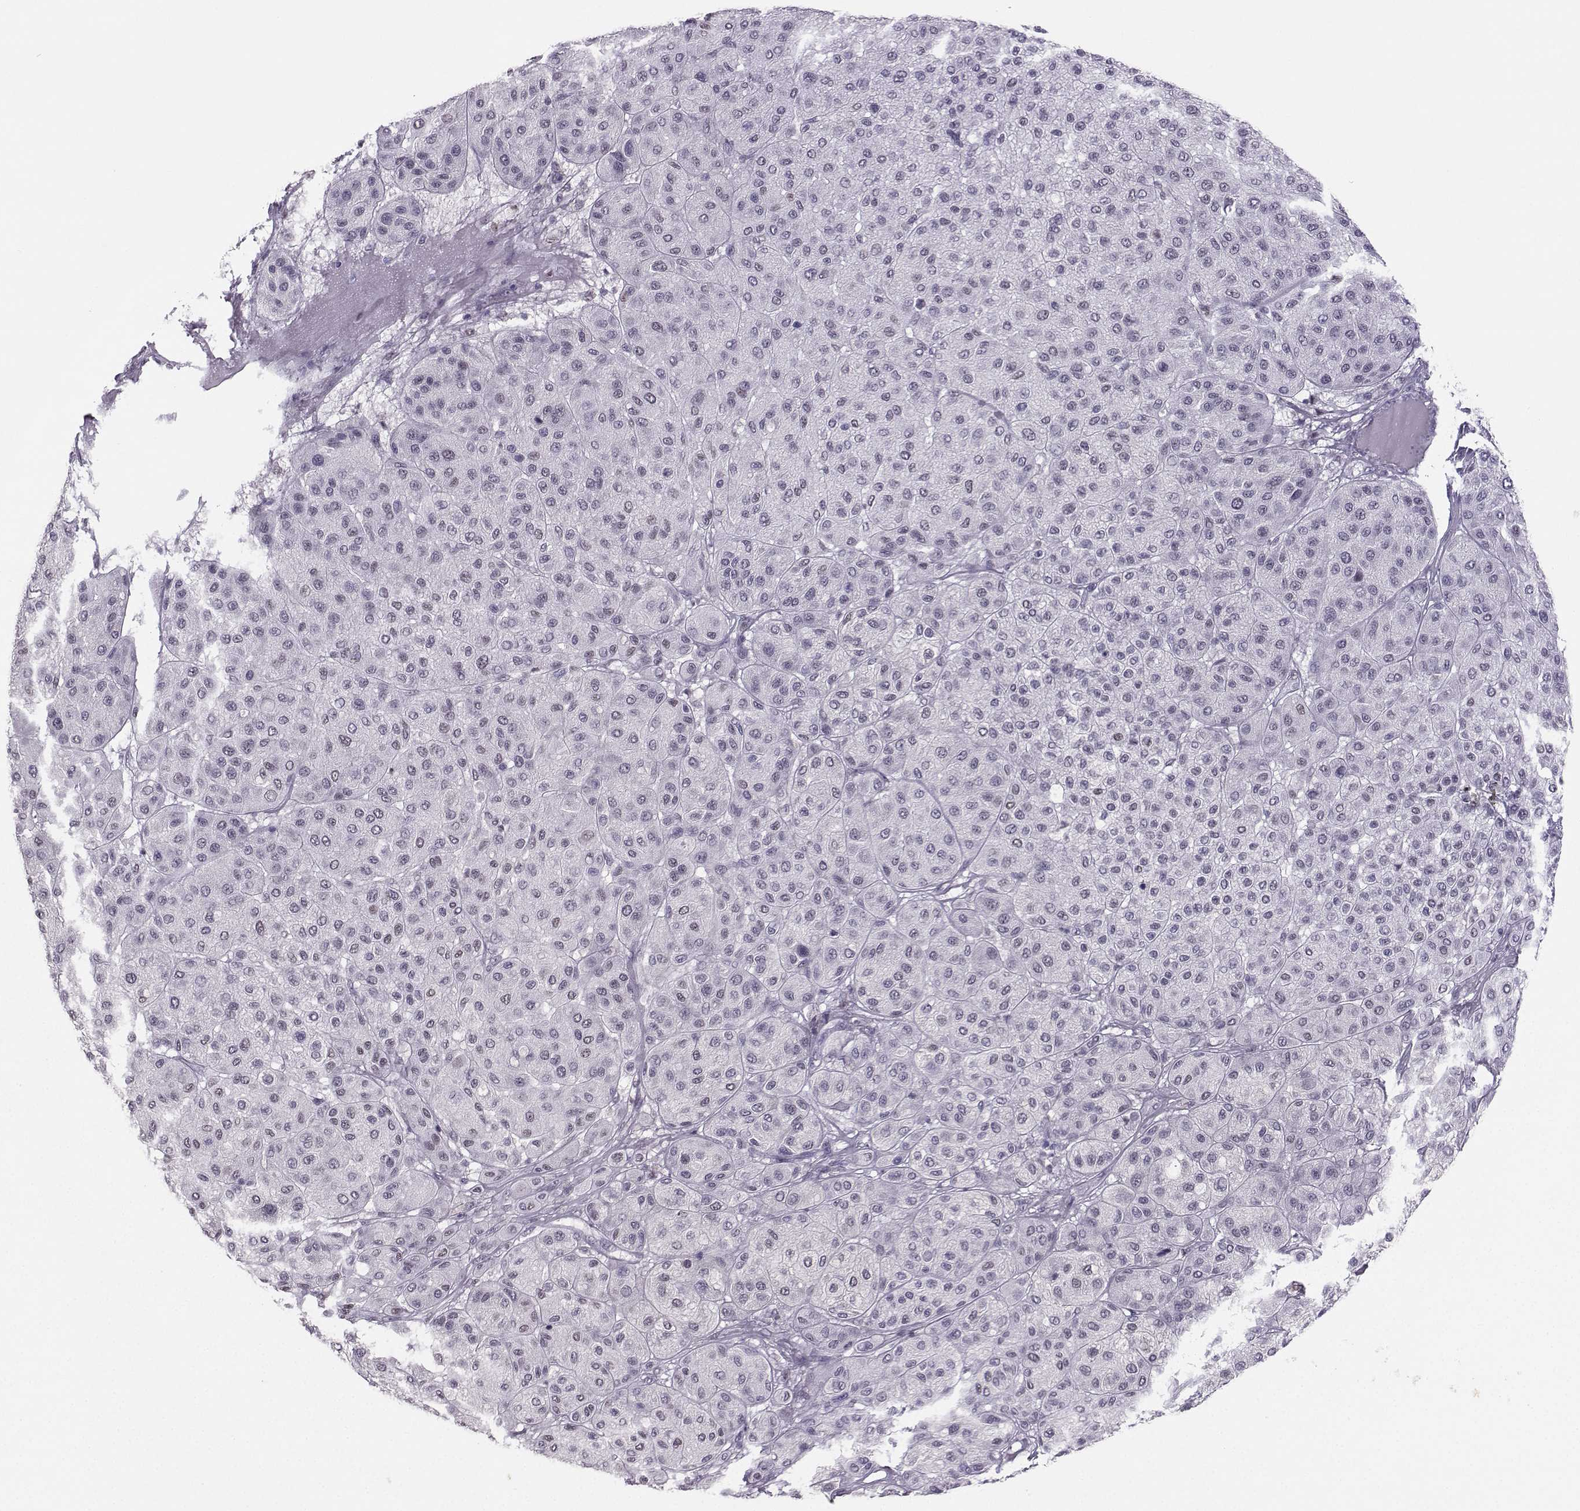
{"staining": {"intensity": "negative", "quantity": "none", "location": "none"}, "tissue": "melanoma", "cell_type": "Tumor cells", "image_type": "cancer", "snomed": [{"axis": "morphology", "description": "Malignant melanoma, Metastatic site"}, {"axis": "topography", "description": "Smooth muscle"}], "caption": "Immunohistochemistry (IHC) of human malignant melanoma (metastatic site) demonstrates no positivity in tumor cells.", "gene": "TEDC2", "patient": {"sex": "male", "age": 41}}